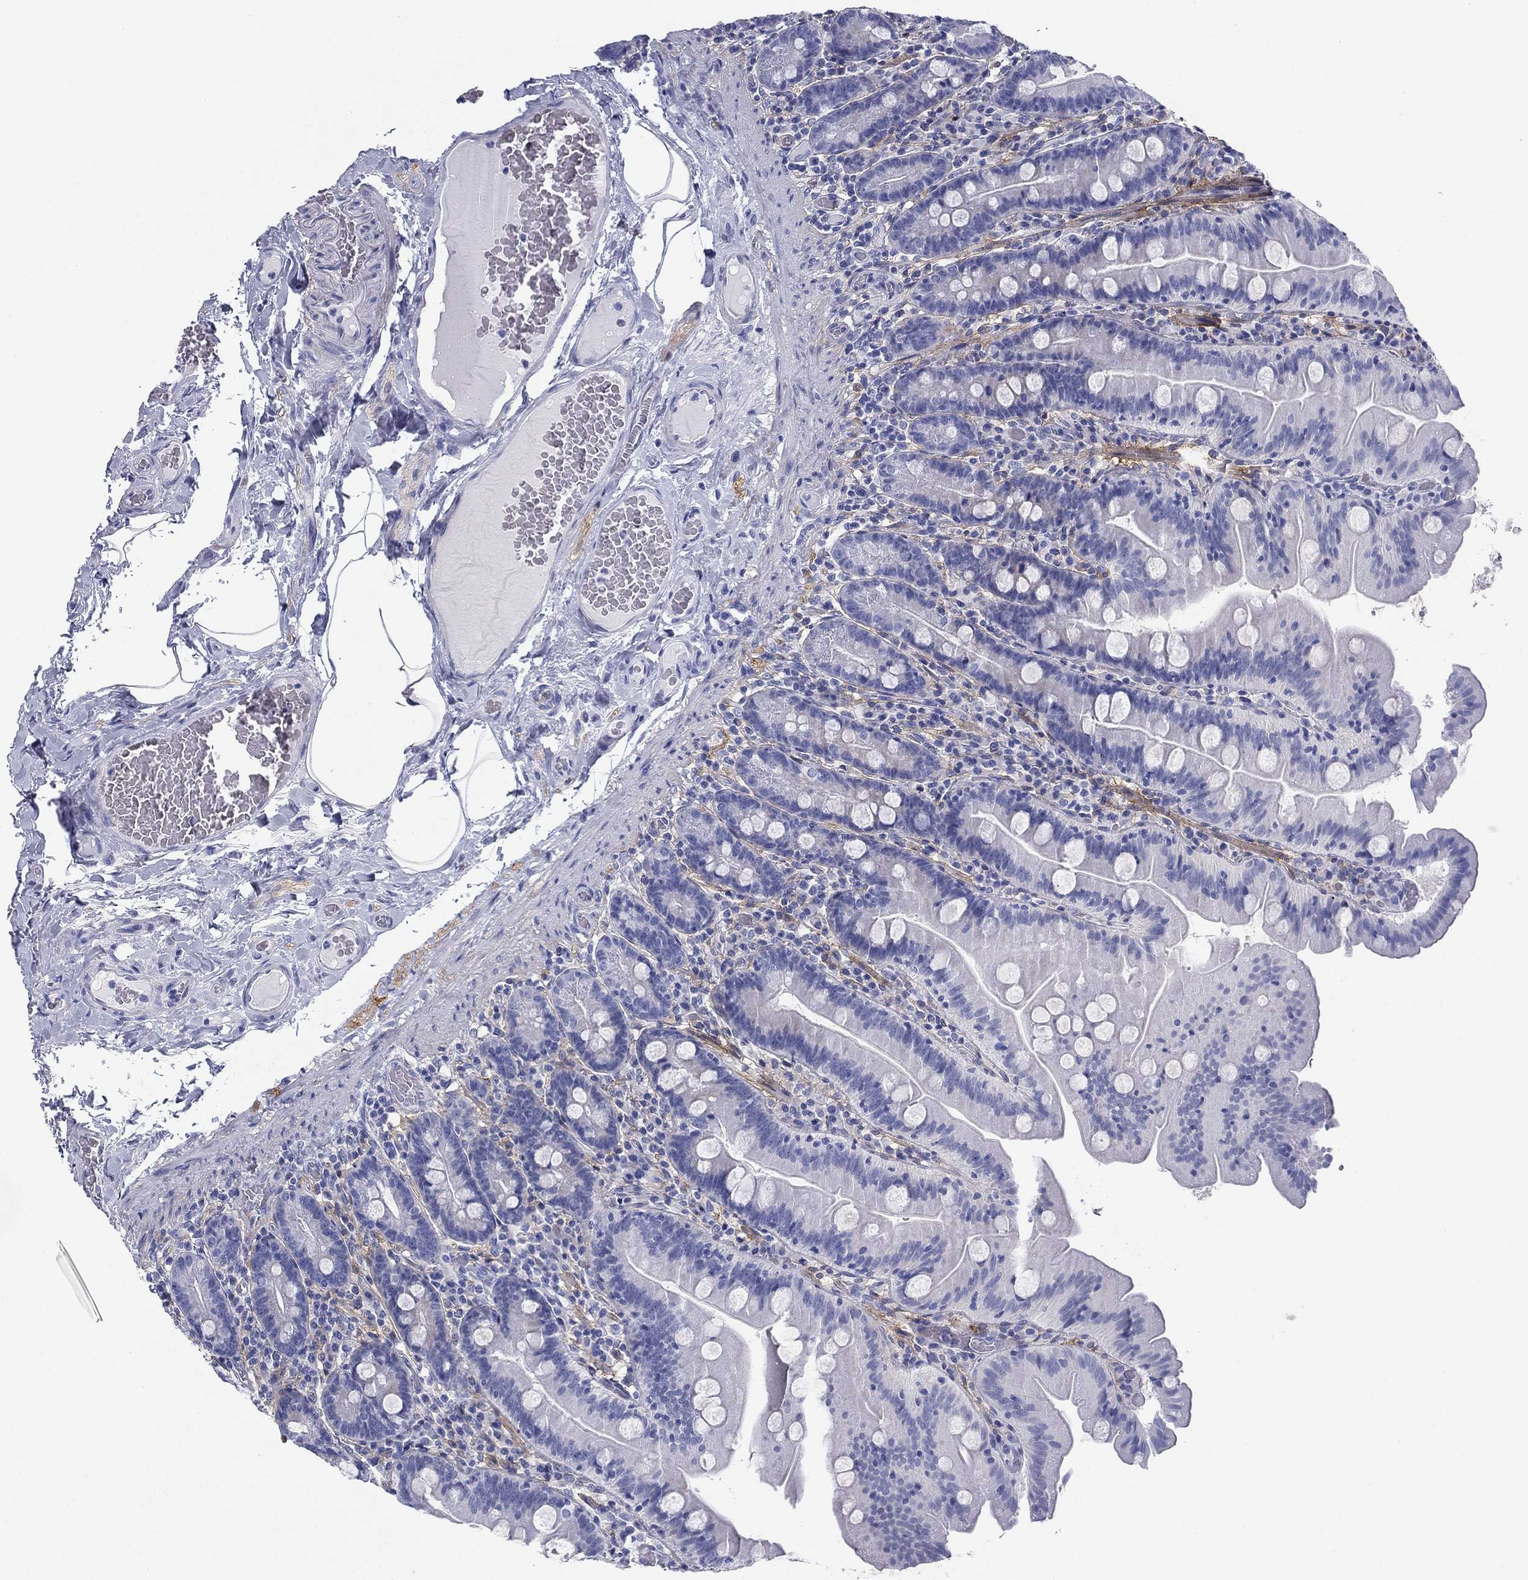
{"staining": {"intensity": "negative", "quantity": "none", "location": "none"}, "tissue": "small intestine", "cell_type": "Glandular cells", "image_type": "normal", "snomed": [{"axis": "morphology", "description": "Normal tissue, NOS"}, {"axis": "topography", "description": "Small intestine"}], "caption": "This photomicrograph is of normal small intestine stained with immunohistochemistry to label a protein in brown with the nuclei are counter-stained blue. There is no expression in glandular cells. (IHC, brightfield microscopy, high magnification).", "gene": "GPC1", "patient": {"sex": "male", "age": 37}}